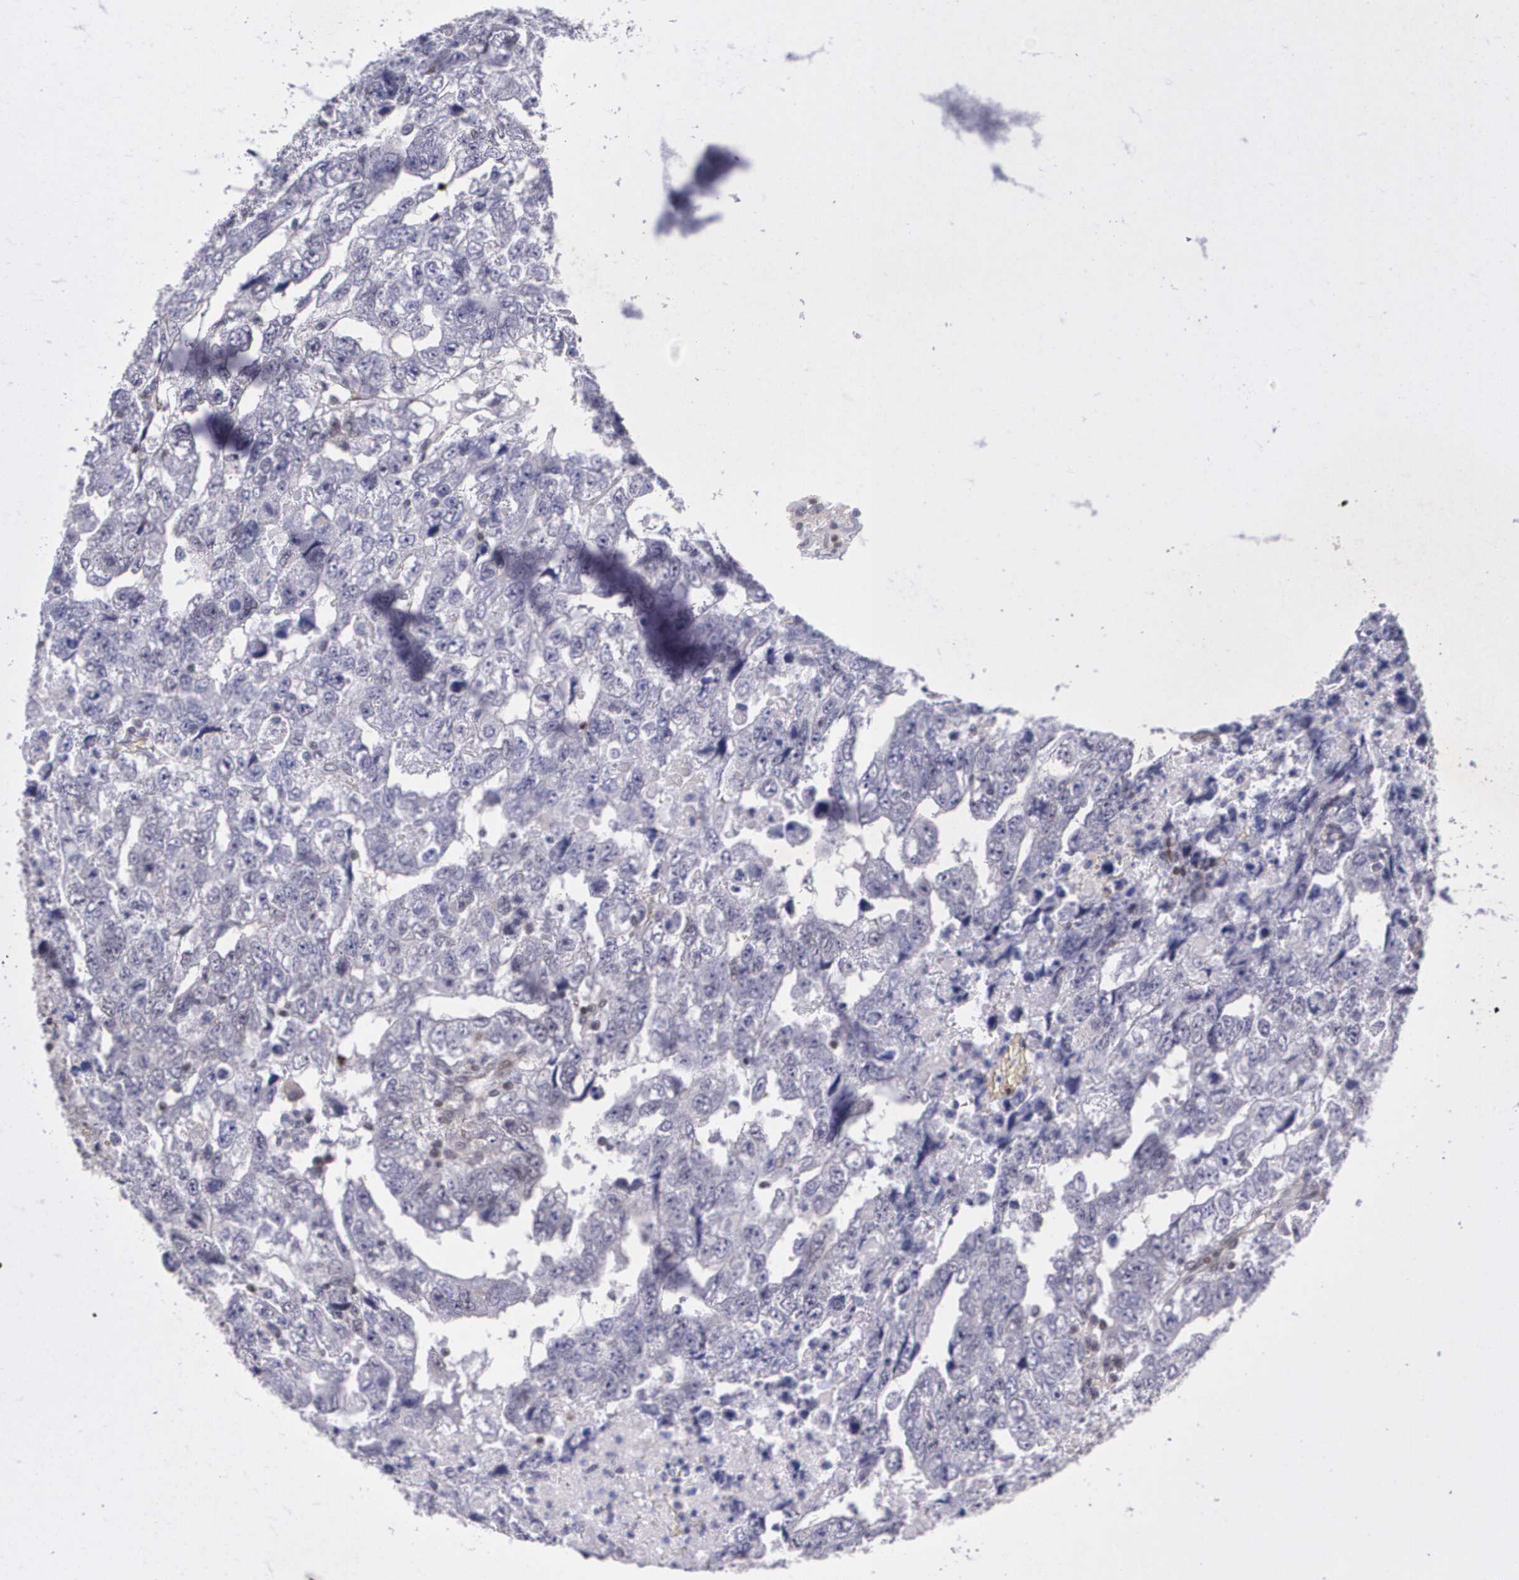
{"staining": {"intensity": "negative", "quantity": "none", "location": "none"}, "tissue": "testis cancer", "cell_type": "Tumor cells", "image_type": "cancer", "snomed": [{"axis": "morphology", "description": "Carcinoma, Embryonal, NOS"}, {"axis": "topography", "description": "Testis"}], "caption": "Immunohistochemistry (IHC) photomicrograph of embryonal carcinoma (testis) stained for a protein (brown), which exhibits no expression in tumor cells.", "gene": "MGMT", "patient": {"sex": "male", "age": 36}}